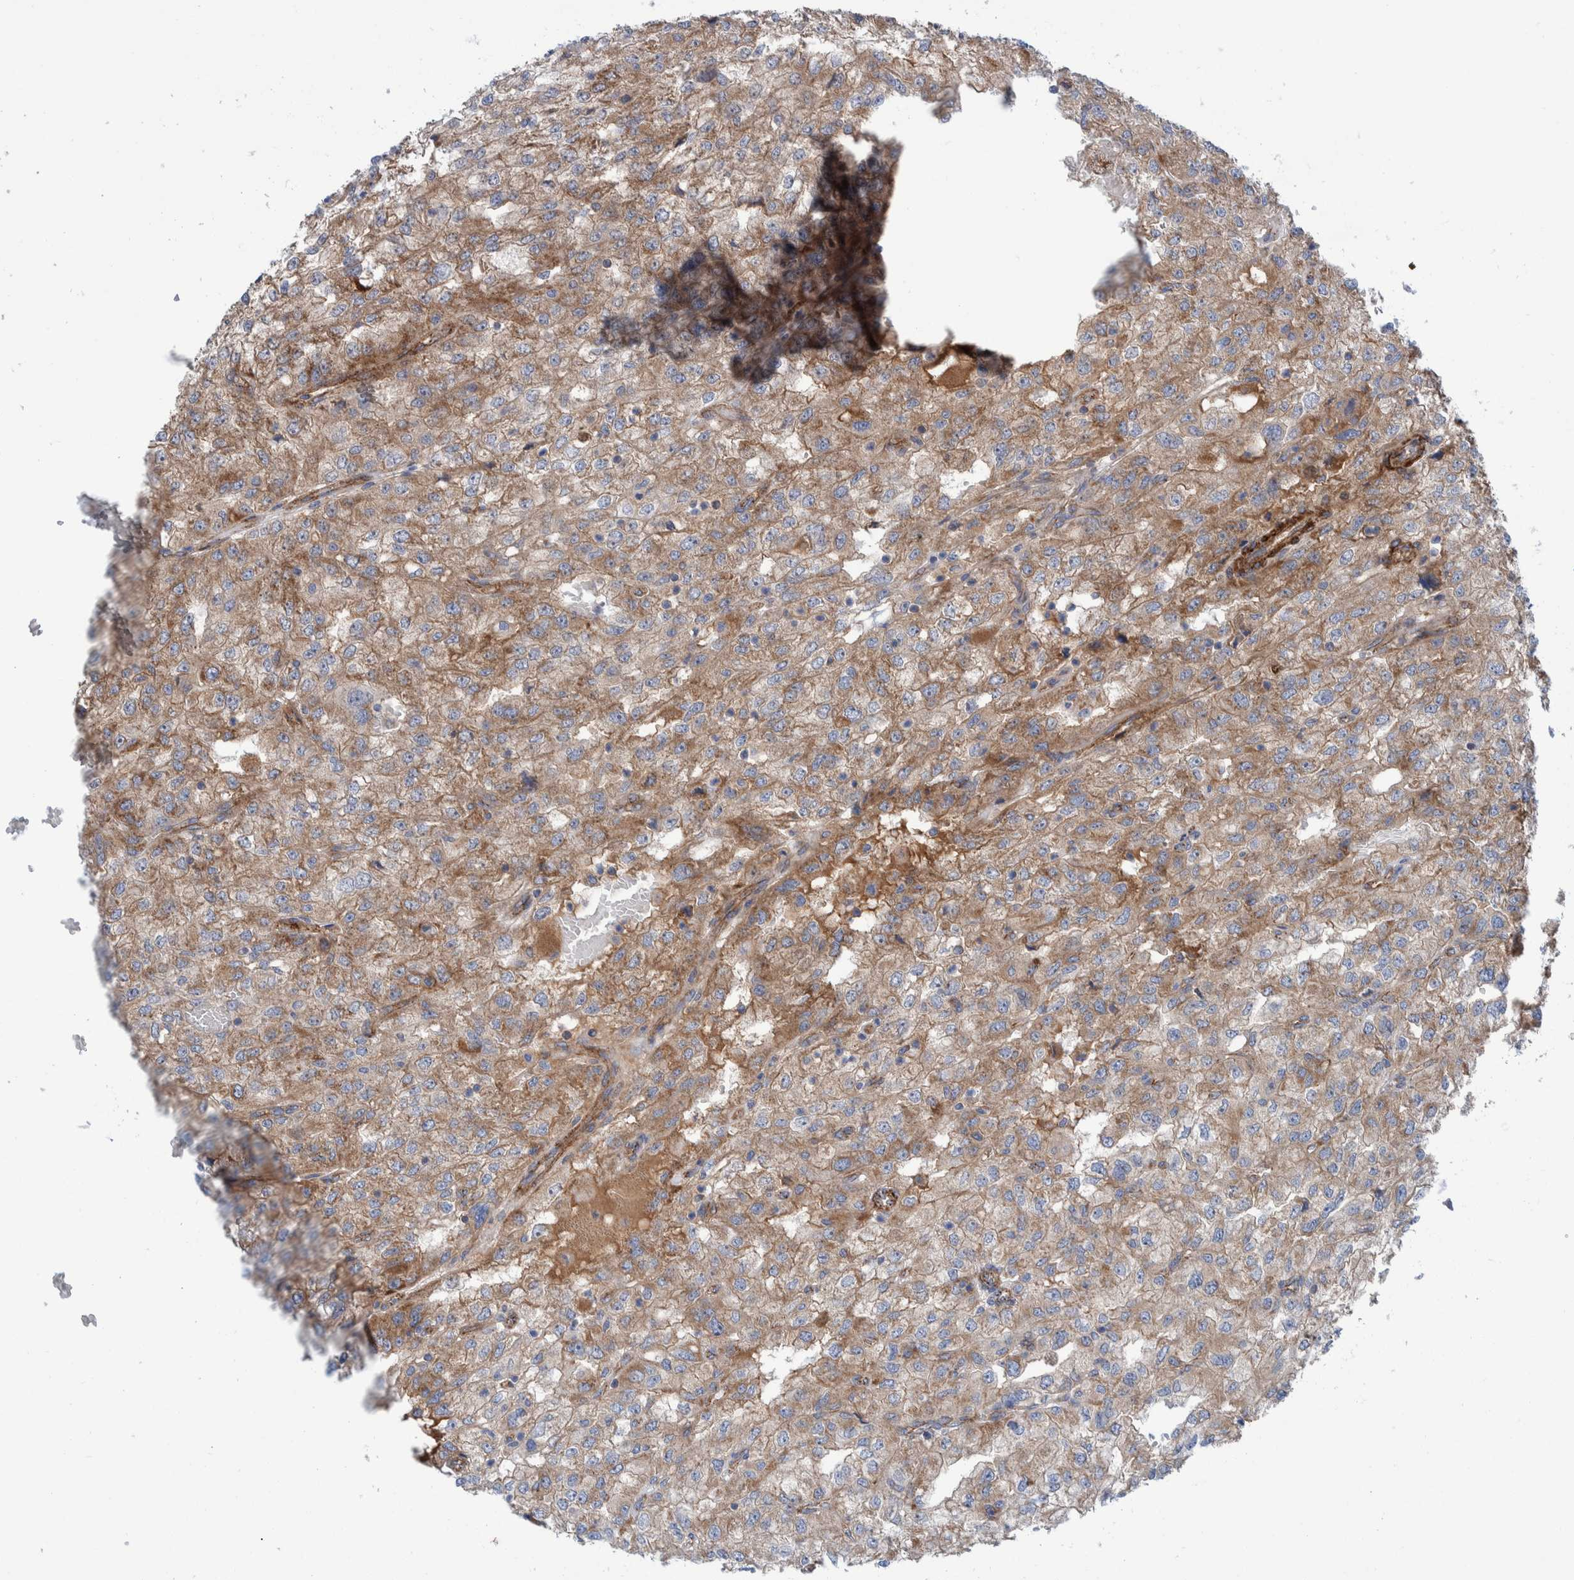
{"staining": {"intensity": "moderate", "quantity": "25%-75%", "location": "cytoplasmic/membranous"}, "tissue": "renal cancer", "cell_type": "Tumor cells", "image_type": "cancer", "snomed": [{"axis": "morphology", "description": "Adenocarcinoma, NOS"}, {"axis": "topography", "description": "Kidney"}], "caption": "This is a photomicrograph of immunohistochemistry (IHC) staining of renal cancer (adenocarcinoma), which shows moderate staining in the cytoplasmic/membranous of tumor cells.", "gene": "SLC25A10", "patient": {"sex": "female", "age": 54}}